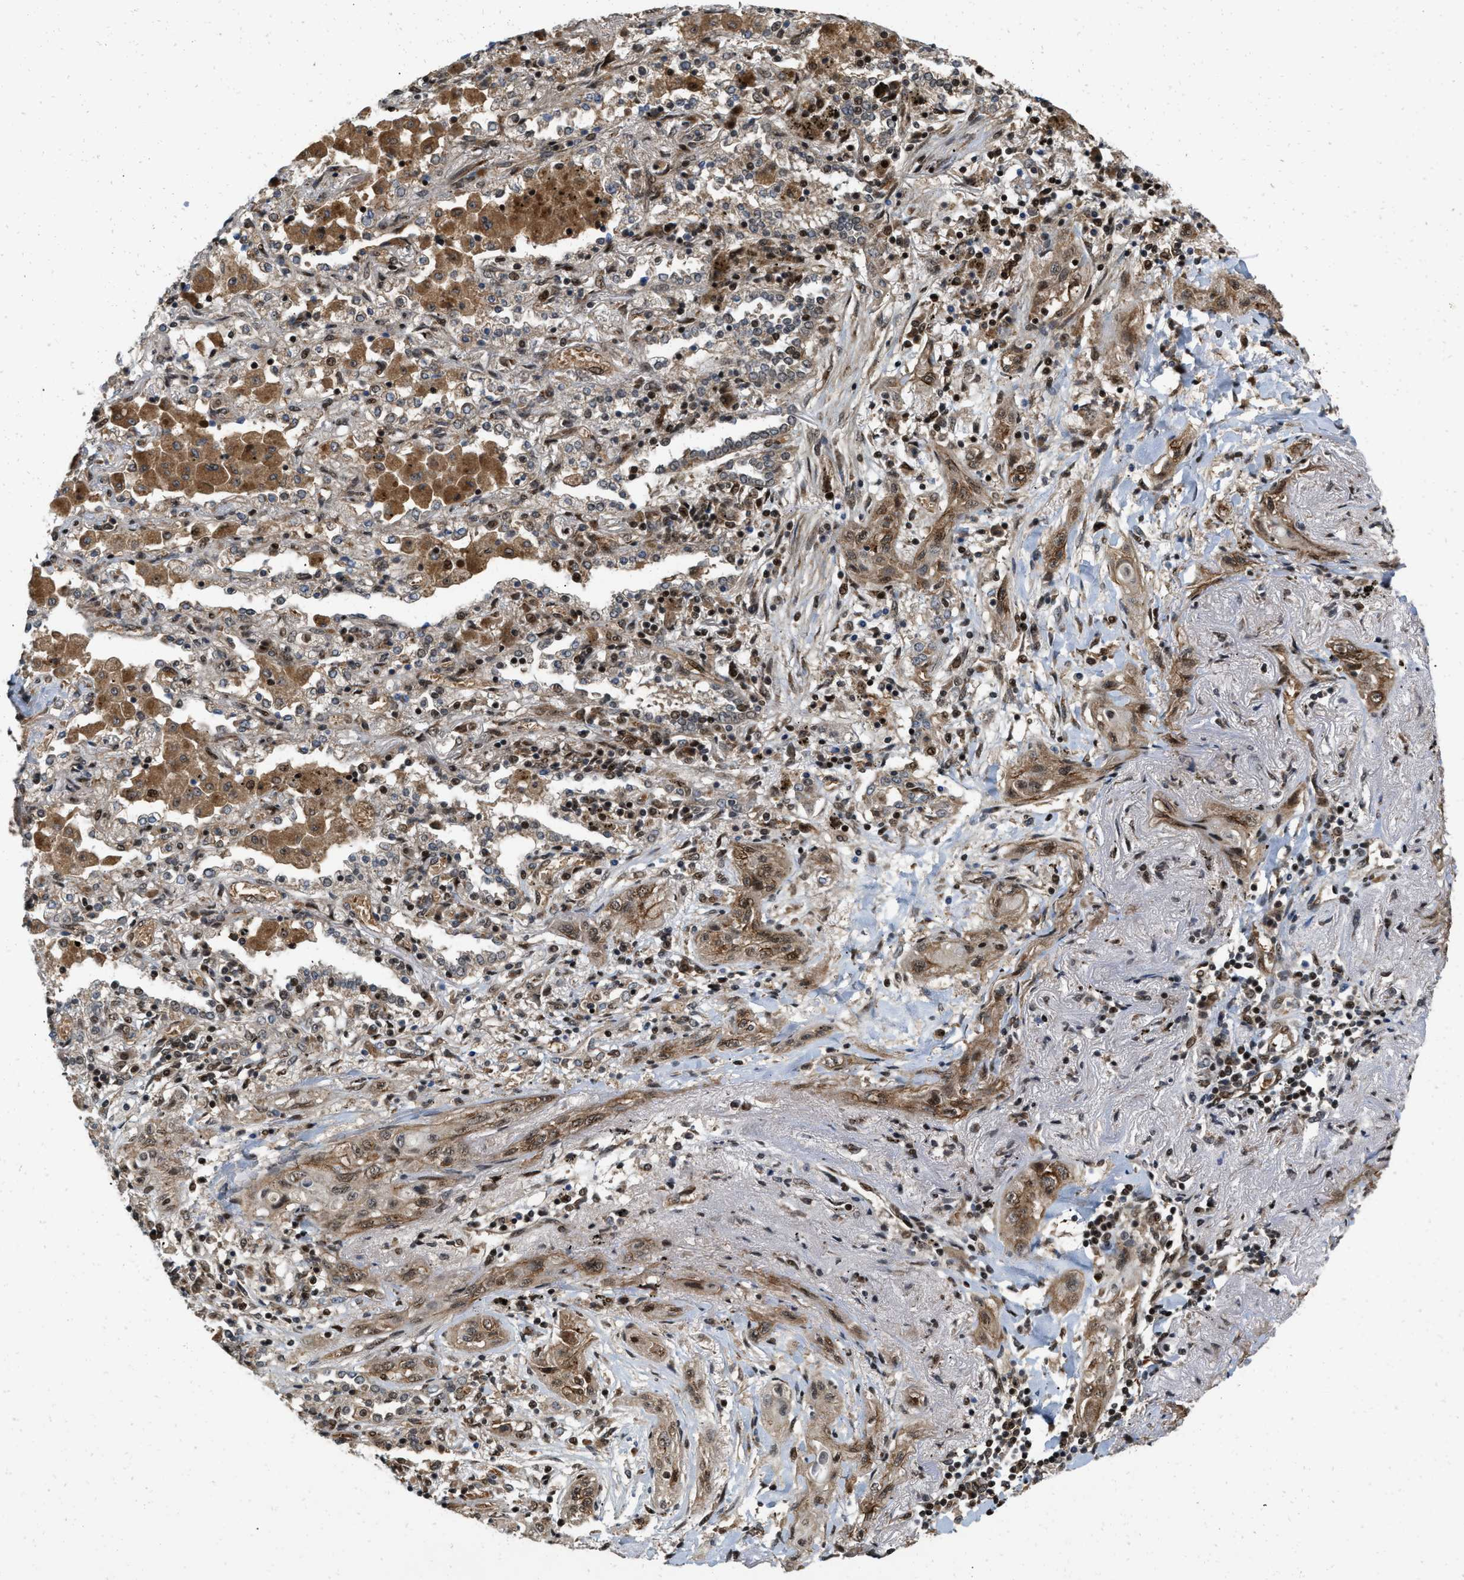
{"staining": {"intensity": "moderate", "quantity": ">75%", "location": "cytoplasmic/membranous"}, "tissue": "lung cancer", "cell_type": "Tumor cells", "image_type": "cancer", "snomed": [{"axis": "morphology", "description": "Squamous cell carcinoma, NOS"}, {"axis": "topography", "description": "Lung"}], "caption": "Immunohistochemical staining of lung cancer displays moderate cytoplasmic/membranous protein positivity in about >75% of tumor cells.", "gene": "ANKRD11", "patient": {"sex": "female", "age": 47}}